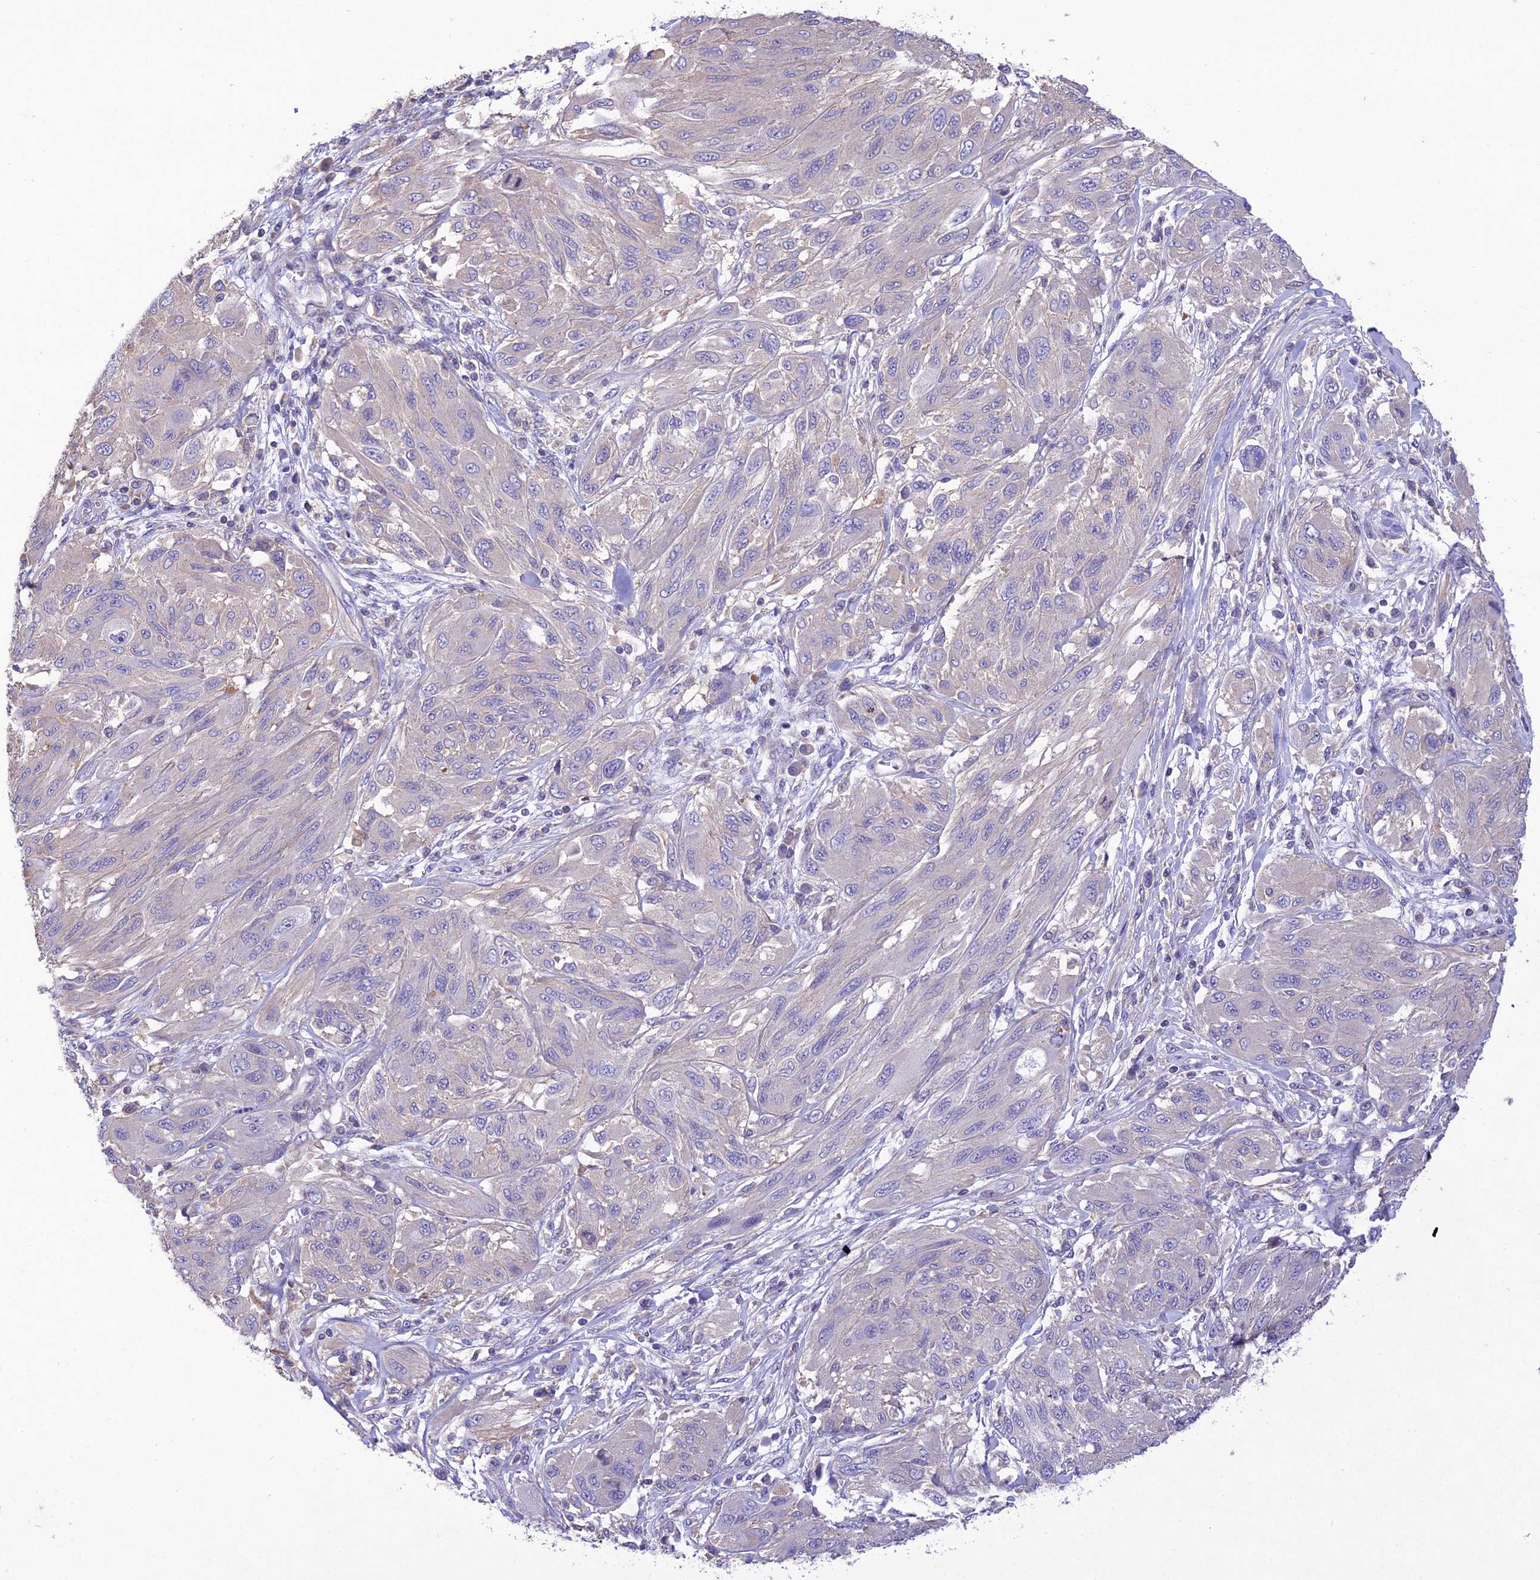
{"staining": {"intensity": "negative", "quantity": "none", "location": "none"}, "tissue": "melanoma", "cell_type": "Tumor cells", "image_type": "cancer", "snomed": [{"axis": "morphology", "description": "Malignant melanoma, NOS"}, {"axis": "topography", "description": "Skin"}], "caption": "This is a image of immunohistochemistry staining of malignant melanoma, which shows no expression in tumor cells.", "gene": "SNX24", "patient": {"sex": "female", "age": 91}}